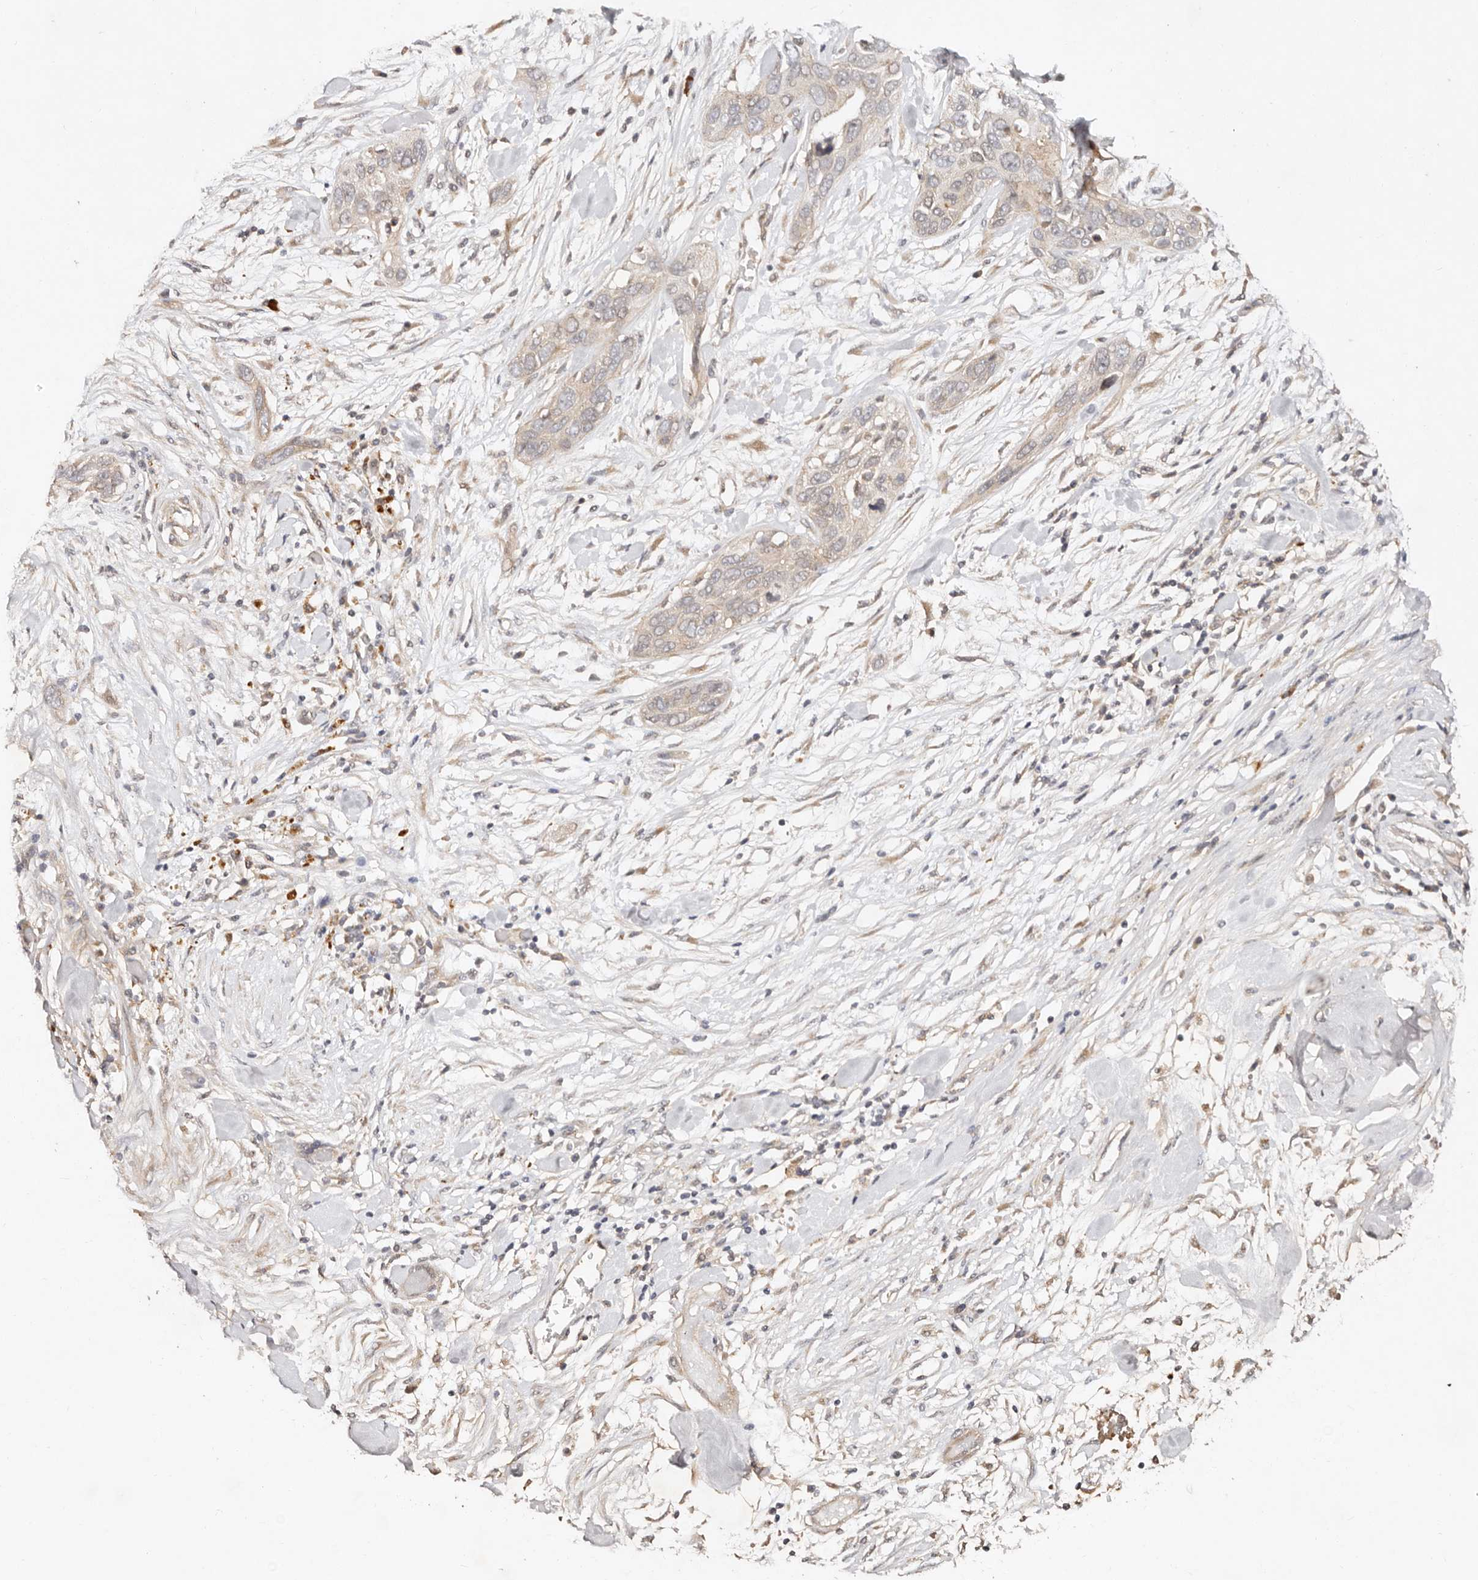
{"staining": {"intensity": "negative", "quantity": "none", "location": "none"}, "tissue": "pancreatic cancer", "cell_type": "Tumor cells", "image_type": "cancer", "snomed": [{"axis": "morphology", "description": "Adenocarcinoma, NOS"}, {"axis": "topography", "description": "Pancreas"}], "caption": "An IHC photomicrograph of adenocarcinoma (pancreatic) is shown. There is no staining in tumor cells of adenocarcinoma (pancreatic). The staining is performed using DAB brown chromogen with nuclei counter-stained in using hematoxylin.", "gene": "DENND11", "patient": {"sex": "female", "age": 60}}